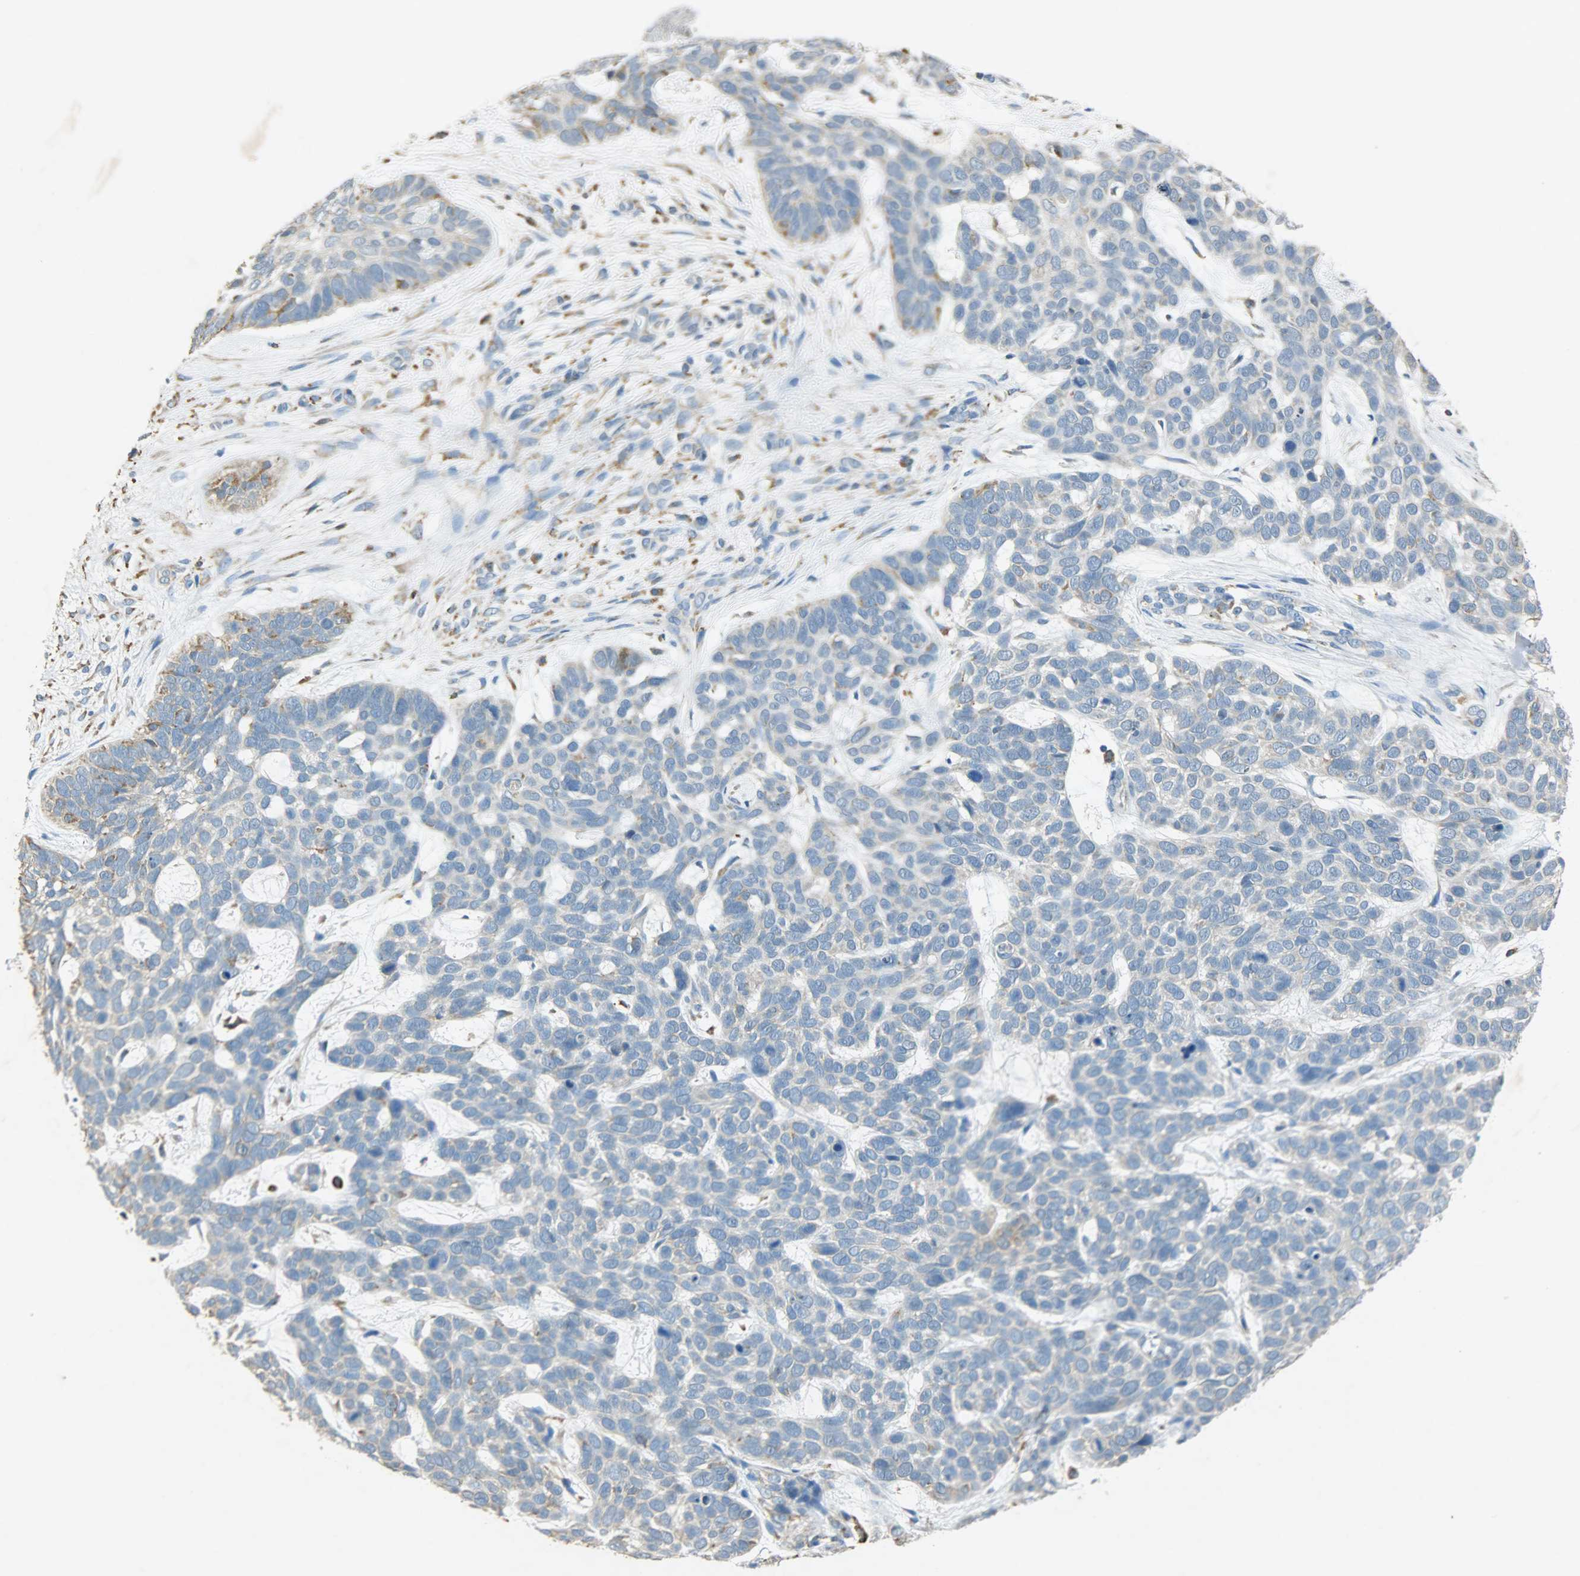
{"staining": {"intensity": "weak", "quantity": ">75%", "location": "cytoplasmic/membranous"}, "tissue": "skin cancer", "cell_type": "Tumor cells", "image_type": "cancer", "snomed": [{"axis": "morphology", "description": "Basal cell carcinoma"}, {"axis": "topography", "description": "Skin"}], "caption": "A micrograph of human basal cell carcinoma (skin) stained for a protein shows weak cytoplasmic/membranous brown staining in tumor cells.", "gene": "HSPA5", "patient": {"sex": "male", "age": 87}}